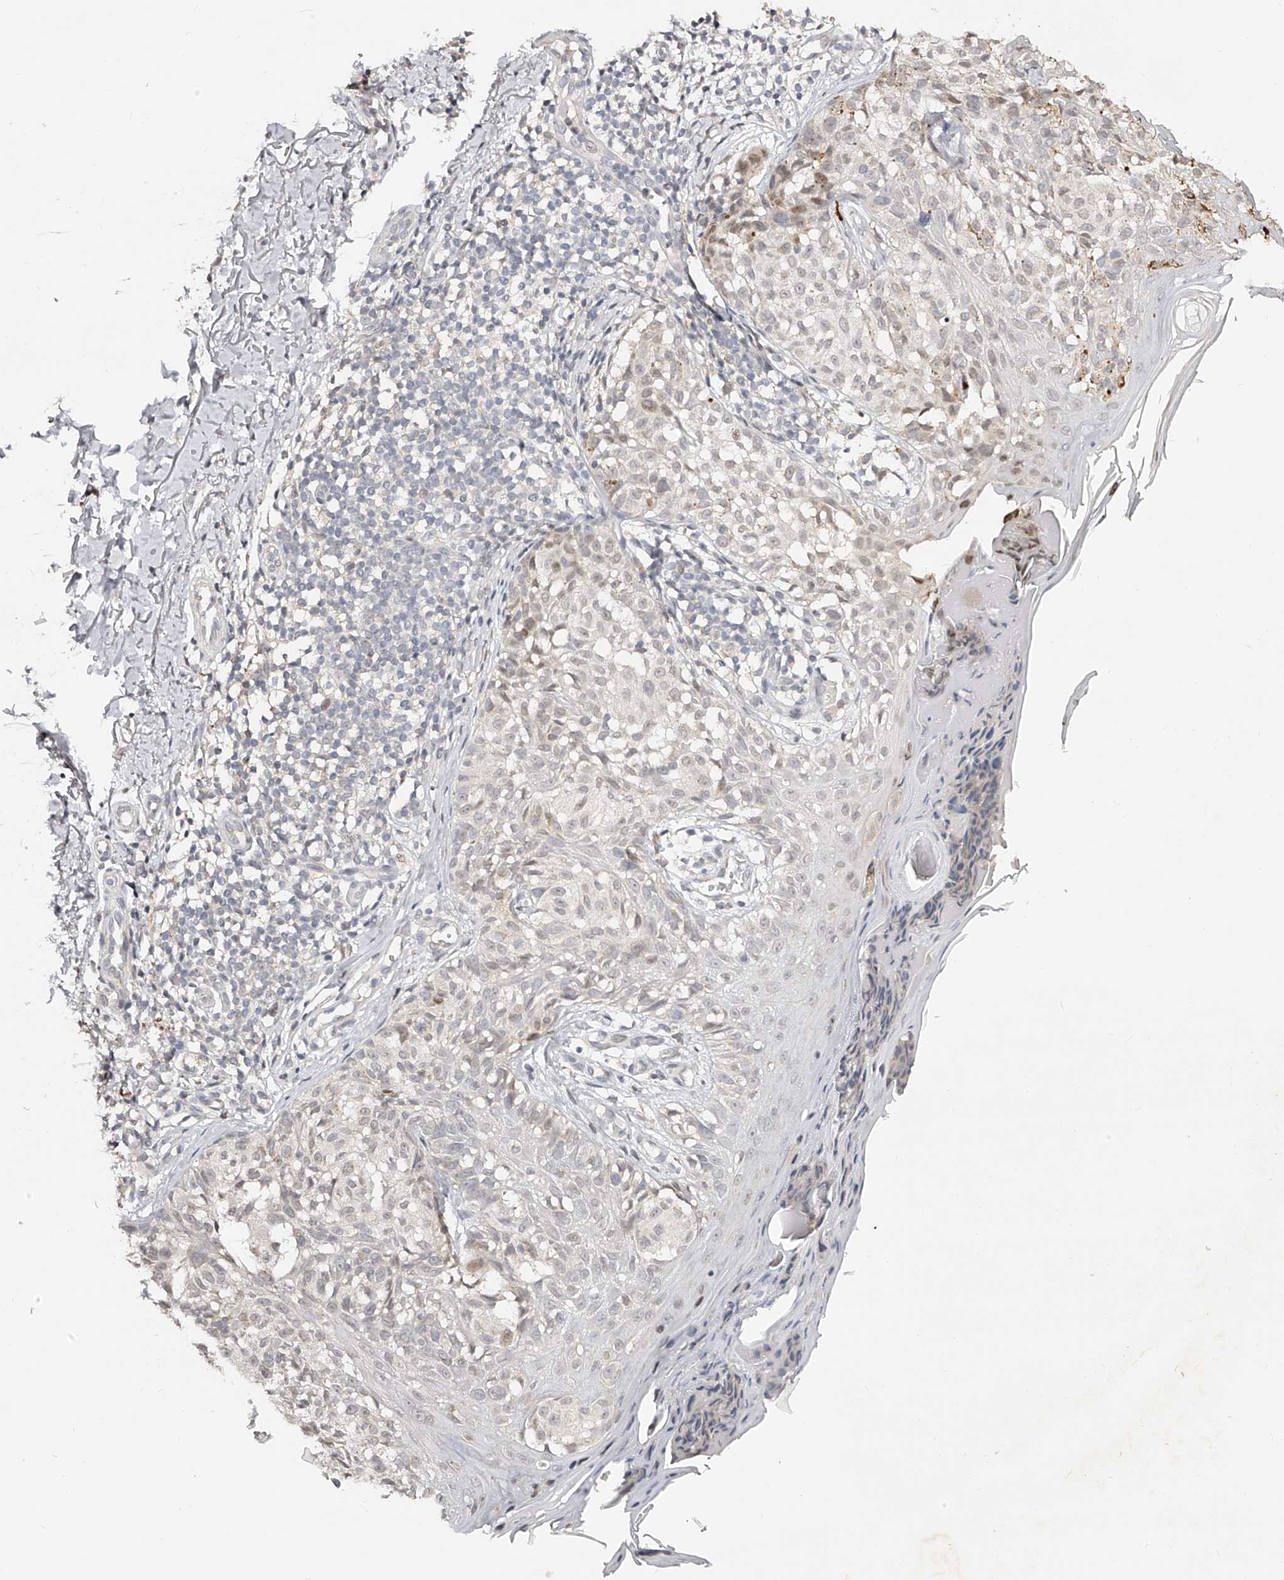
{"staining": {"intensity": "weak", "quantity": "<25%", "location": "cytoplasmic/membranous"}, "tissue": "melanoma", "cell_type": "Tumor cells", "image_type": "cancer", "snomed": [{"axis": "morphology", "description": "Malignant melanoma, NOS"}, {"axis": "topography", "description": "Skin"}], "caption": "Human melanoma stained for a protein using IHC shows no positivity in tumor cells.", "gene": "ZNF789", "patient": {"sex": "female", "age": 50}}